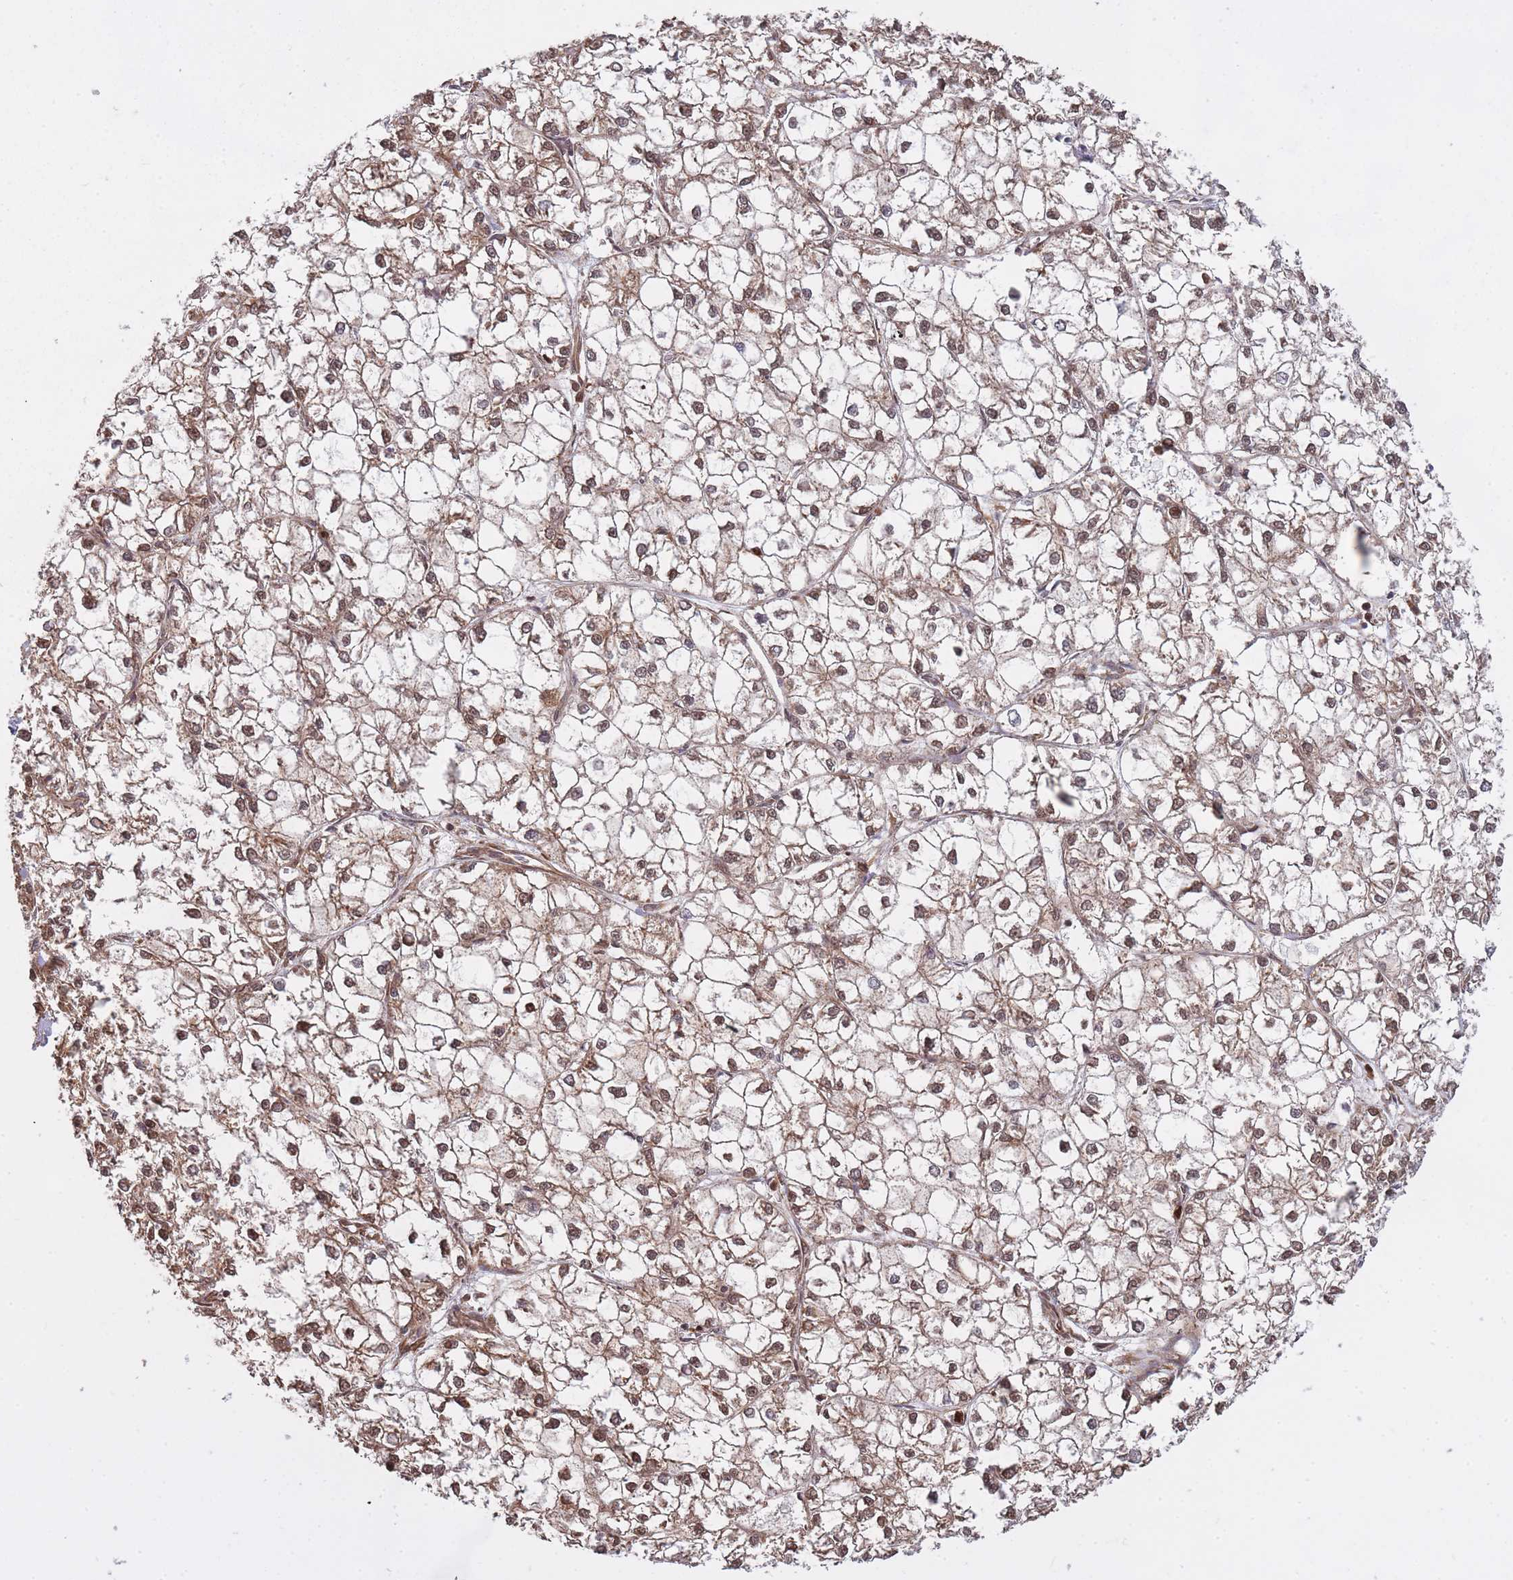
{"staining": {"intensity": "moderate", "quantity": ">75%", "location": "cytoplasmic/membranous,nuclear"}, "tissue": "liver cancer", "cell_type": "Tumor cells", "image_type": "cancer", "snomed": [{"axis": "morphology", "description": "Carcinoma, Hepatocellular, NOS"}, {"axis": "topography", "description": "Liver"}], "caption": "Moderate cytoplasmic/membranous and nuclear positivity is present in about >75% of tumor cells in liver hepatocellular carcinoma.", "gene": "ARL13B", "patient": {"sex": "female", "age": 43}}